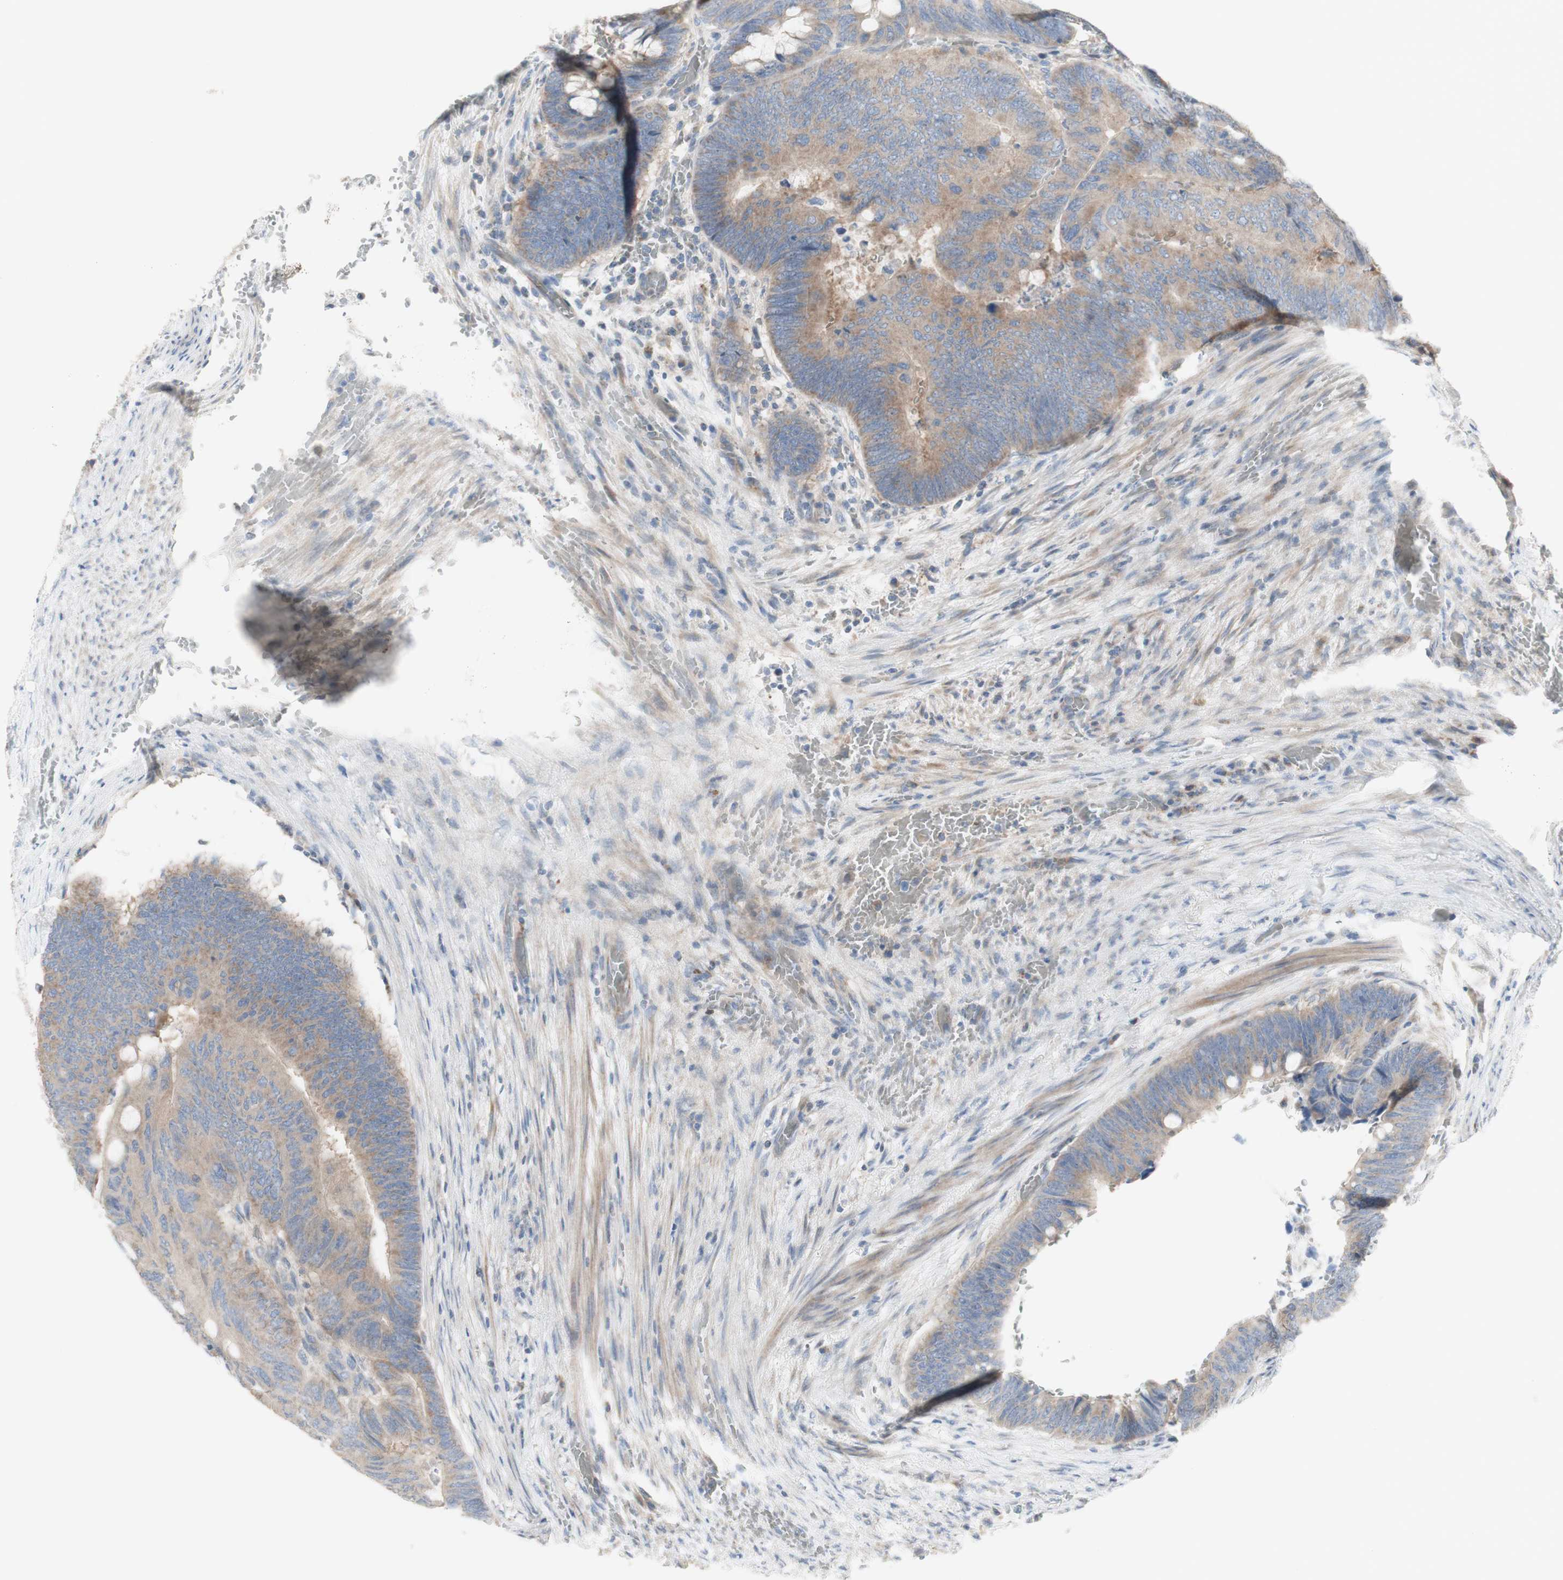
{"staining": {"intensity": "weak", "quantity": "25%-75%", "location": "cytoplasmic/membranous"}, "tissue": "colorectal cancer", "cell_type": "Tumor cells", "image_type": "cancer", "snomed": [{"axis": "morphology", "description": "Normal tissue, NOS"}, {"axis": "morphology", "description": "Adenocarcinoma, NOS"}, {"axis": "topography", "description": "Rectum"}, {"axis": "topography", "description": "Peripheral nerve tissue"}], "caption": "Approximately 25%-75% of tumor cells in human colorectal cancer (adenocarcinoma) exhibit weak cytoplasmic/membranous protein positivity as visualized by brown immunohistochemical staining.", "gene": "C3orf52", "patient": {"sex": "male", "age": 92}}